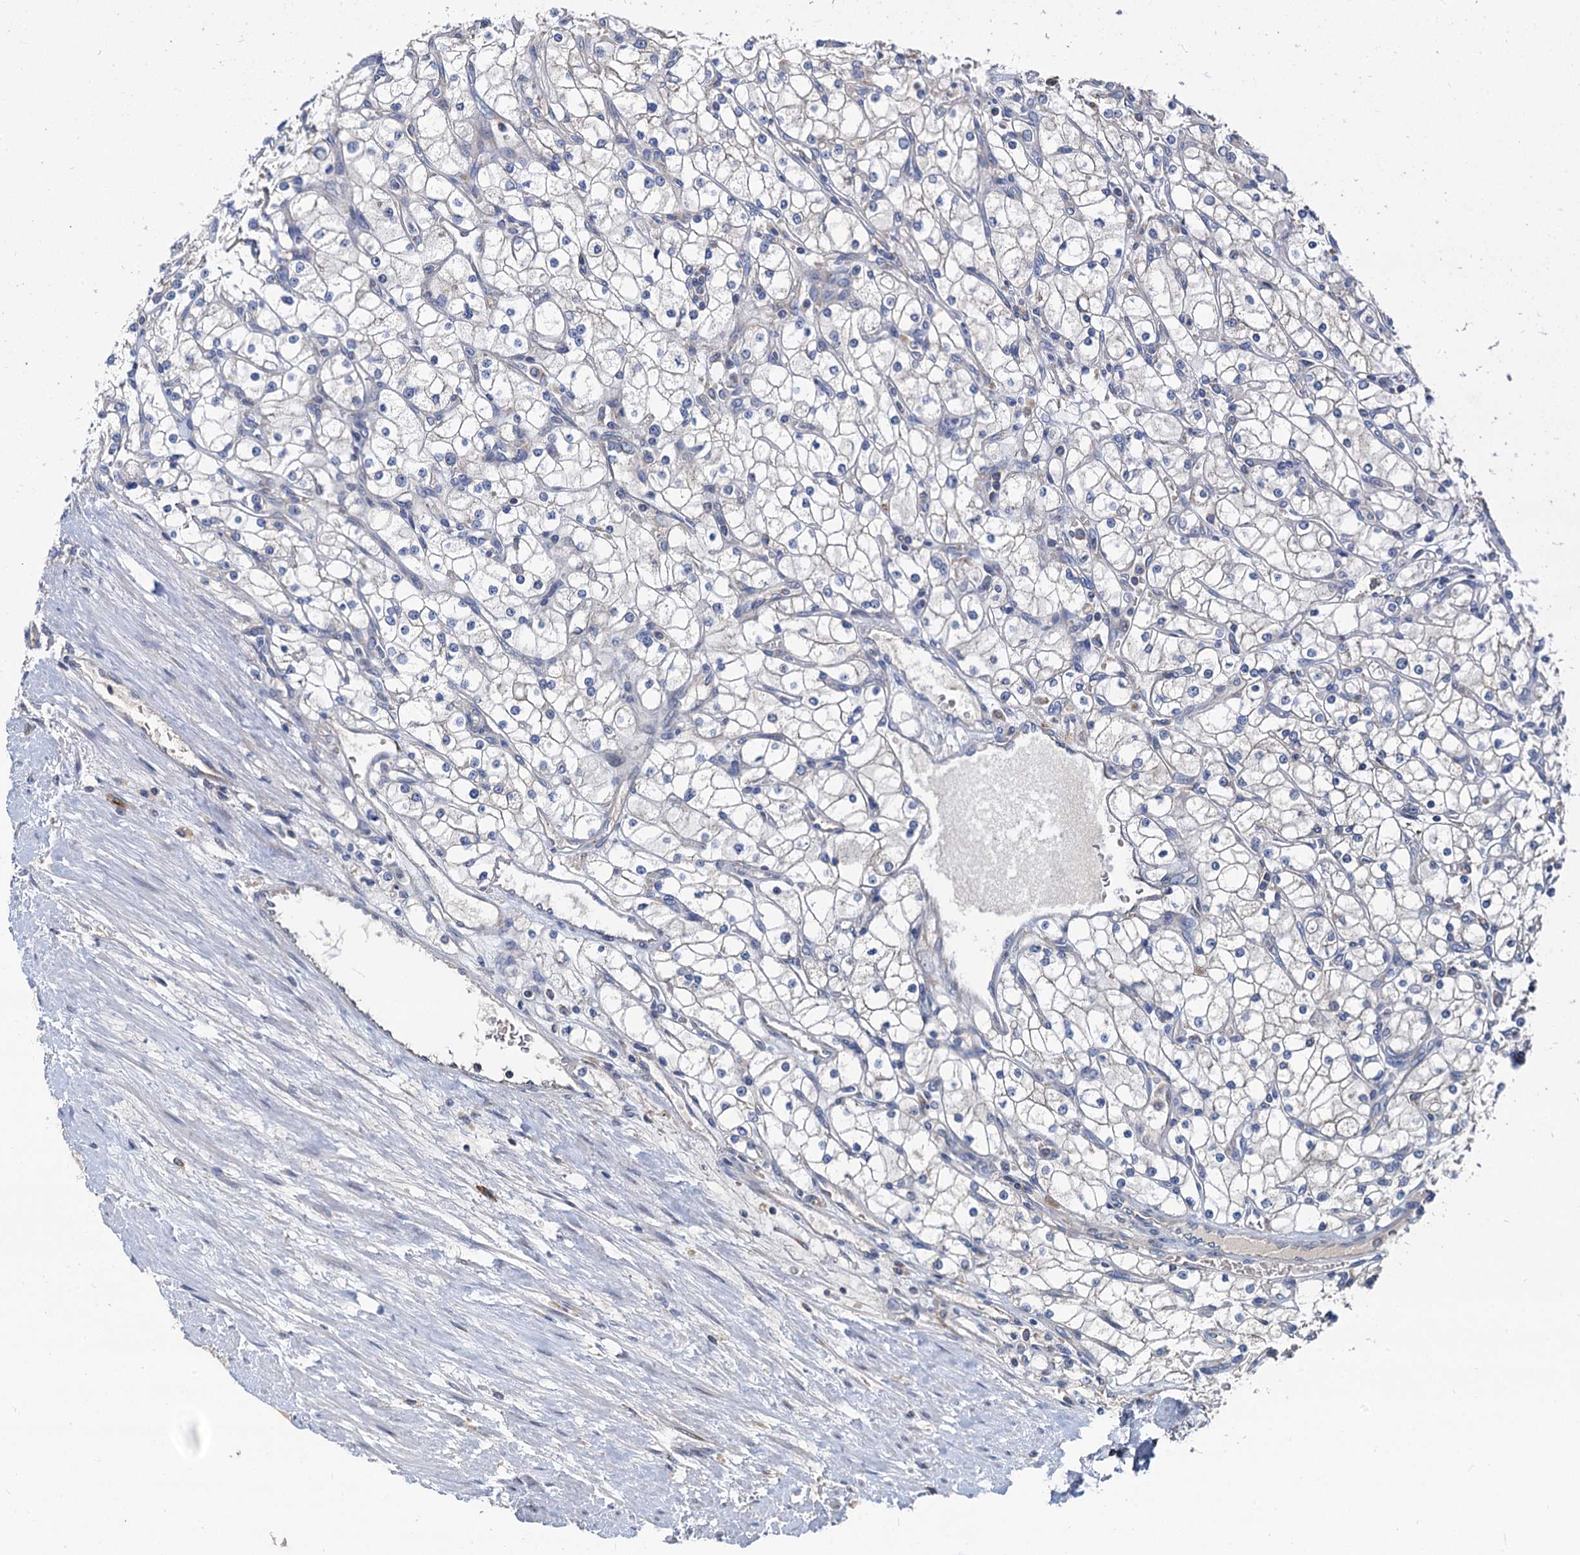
{"staining": {"intensity": "negative", "quantity": "none", "location": "none"}, "tissue": "renal cancer", "cell_type": "Tumor cells", "image_type": "cancer", "snomed": [{"axis": "morphology", "description": "Adenocarcinoma, NOS"}, {"axis": "topography", "description": "Kidney"}], "caption": "Immunohistochemistry (IHC) of renal cancer (adenocarcinoma) exhibits no positivity in tumor cells.", "gene": "NKAPD1", "patient": {"sex": "male", "age": 80}}